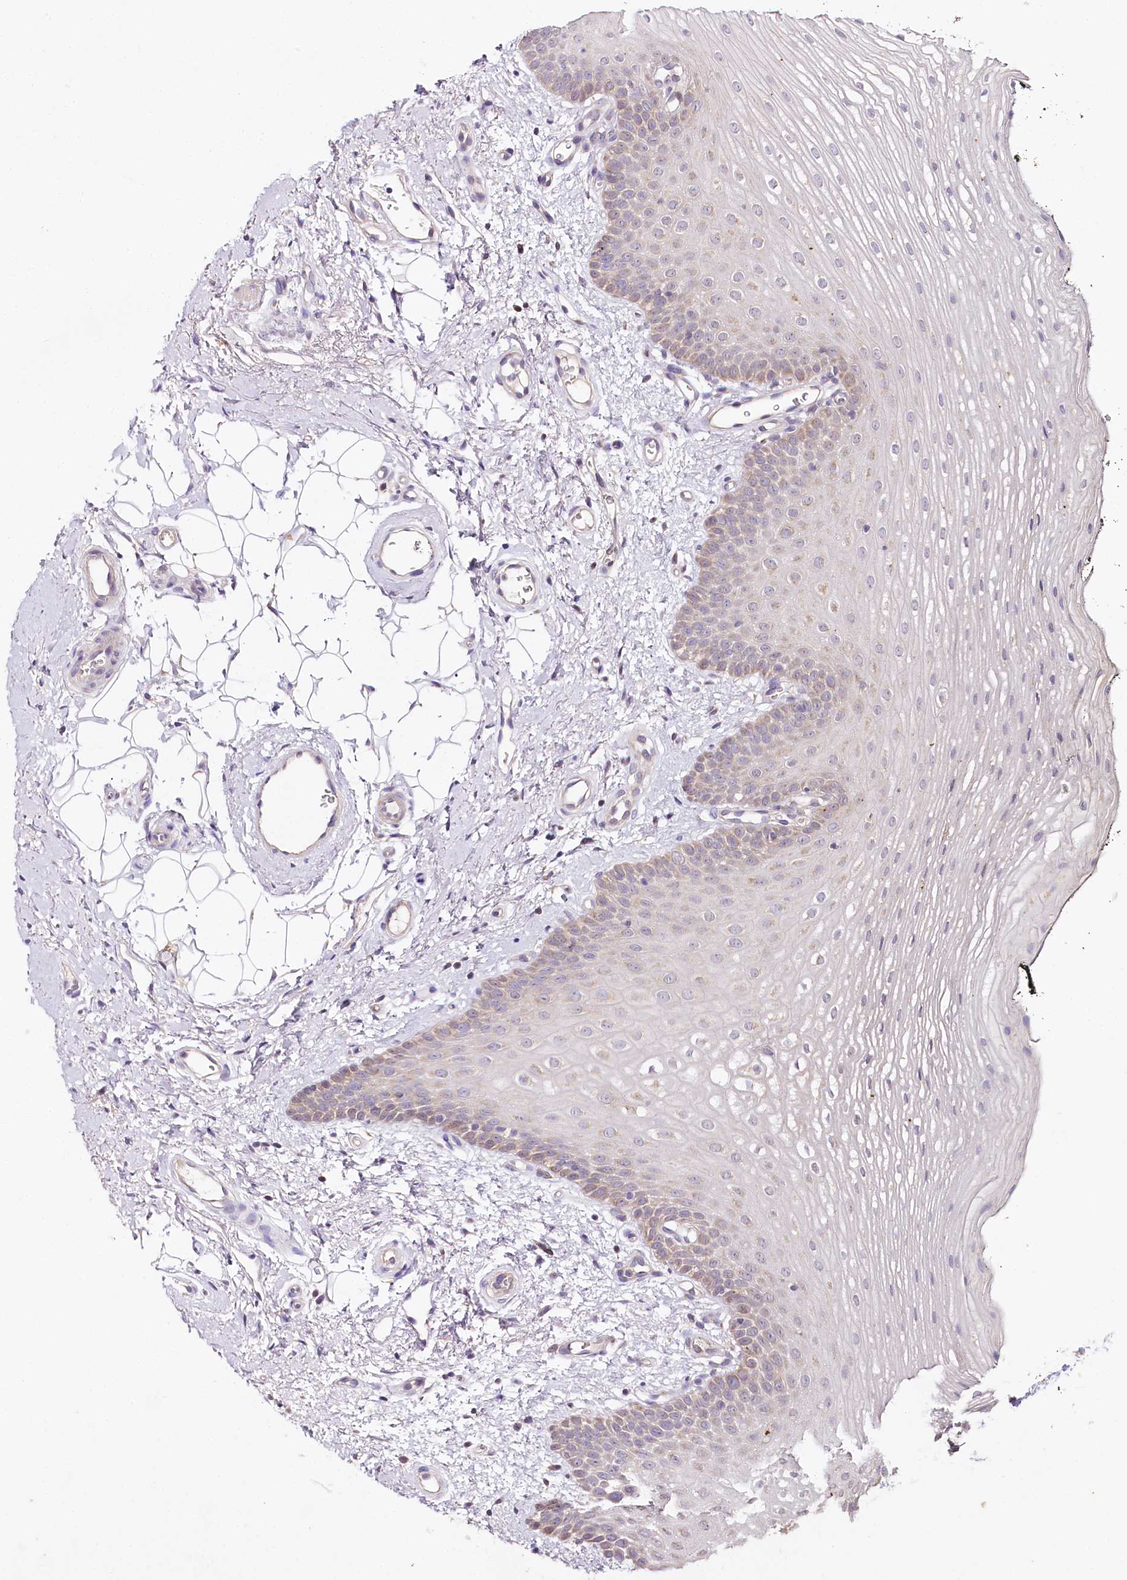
{"staining": {"intensity": "weak", "quantity": "<25%", "location": "cytoplasmic/membranous"}, "tissue": "oral mucosa", "cell_type": "Squamous epithelial cells", "image_type": "normal", "snomed": [{"axis": "morphology", "description": "No evidence of malignacy"}, {"axis": "topography", "description": "Oral tissue"}, {"axis": "topography", "description": "Head-Neck"}], "caption": "A photomicrograph of human oral mucosa is negative for staining in squamous epithelial cells. (Stains: DAB (3,3'-diaminobenzidine) immunohistochemistry with hematoxylin counter stain, Microscopy: brightfield microscopy at high magnification).", "gene": "ZNF226", "patient": {"sex": "male", "age": 68}}